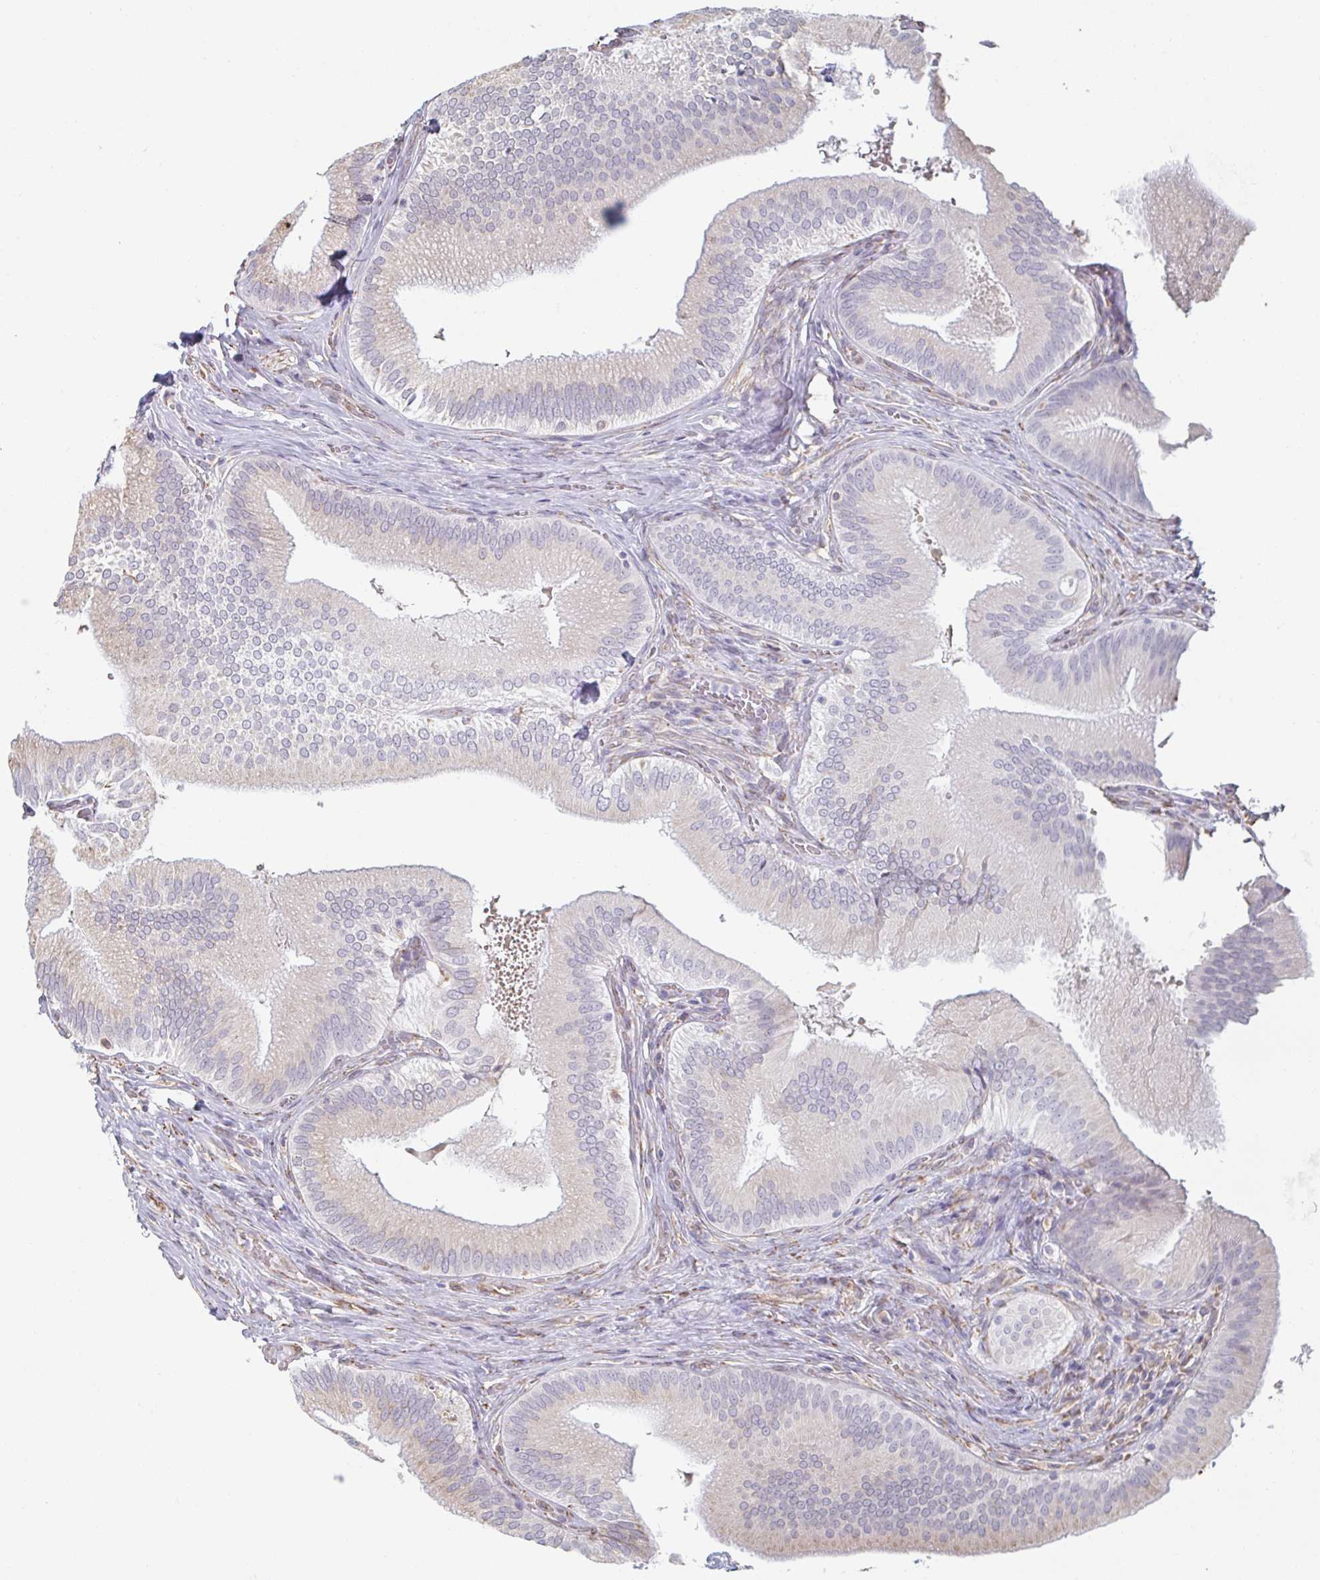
{"staining": {"intensity": "weak", "quantity": "<25%", "location": "cytoplasmic/membranous"}, "tissue": "gallbladder", "cell_type": "Glandular cells", "image_type": "normal", "snomed": [{"axis": "morphology", "description": "Normal tissue, NOS"}, {"axis": "topography", "description": "Gallbladder"}], "caption": "There is no significant expression in glandular cells of gallbladder.", "gene": "RAB5IF", "patient": {"sex": "male", "age": 17}}